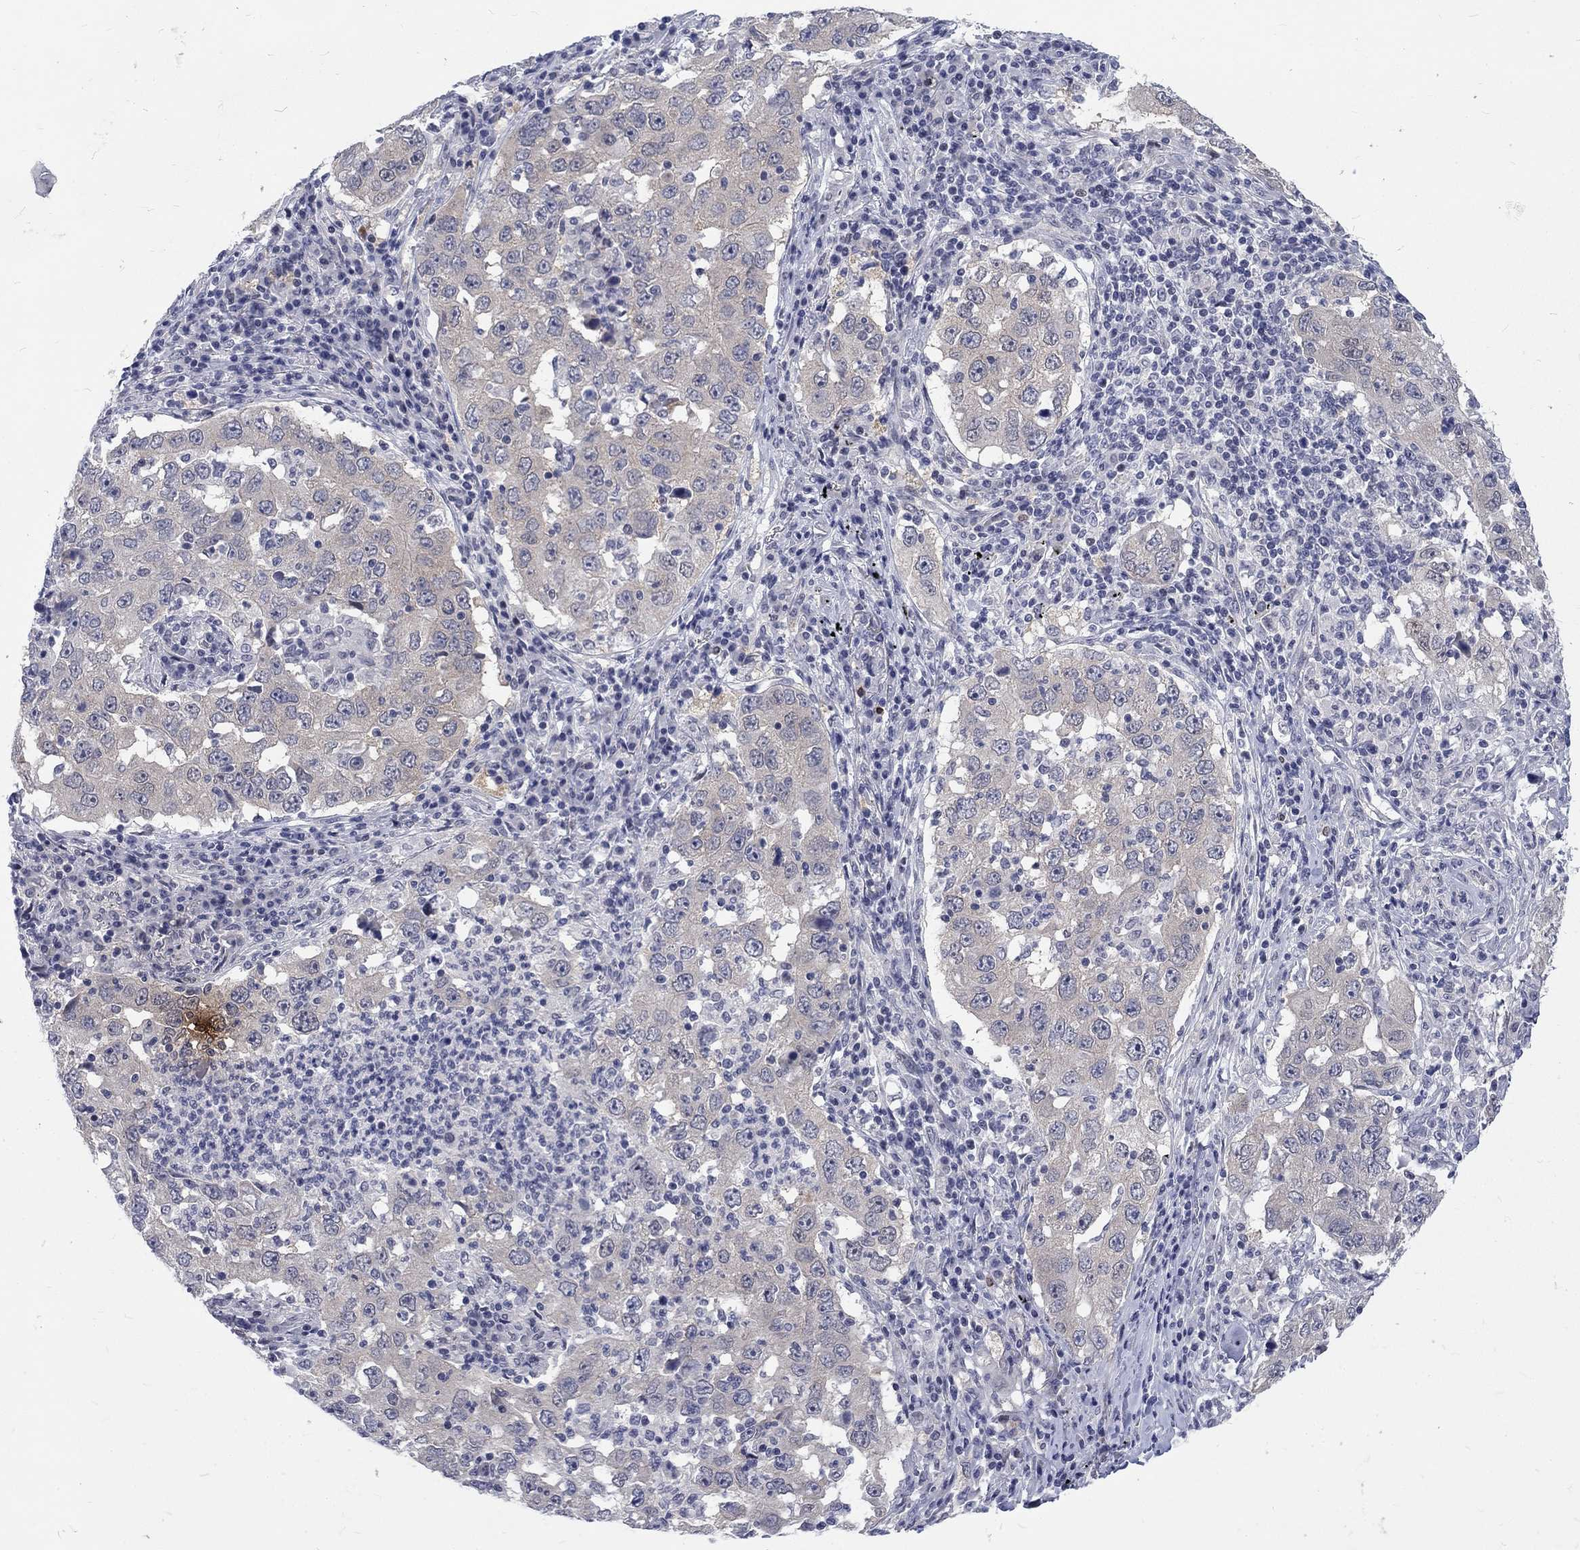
{"staining": {"intensity": "strong", "quantity": "<25%", "location": "cytoplasmic/membranous"}, "tissue": "lung cancer", "cell_type": "Tumor cells", "image_type": "cancer", "snomed": [{"axis": "morphology", "description": "Adenocarcinoma, NOS"}, {"axis": "topography", "description": "Lung"}], "caption": "Lung cancer (adenocarcinoma) stained with a brown dye demonstrates strong cytoplasmic/membranous positive expression in about <25% of tumor cells.", "gene": "PHKA1", "patient": {"sex": "male", "age": 73}}